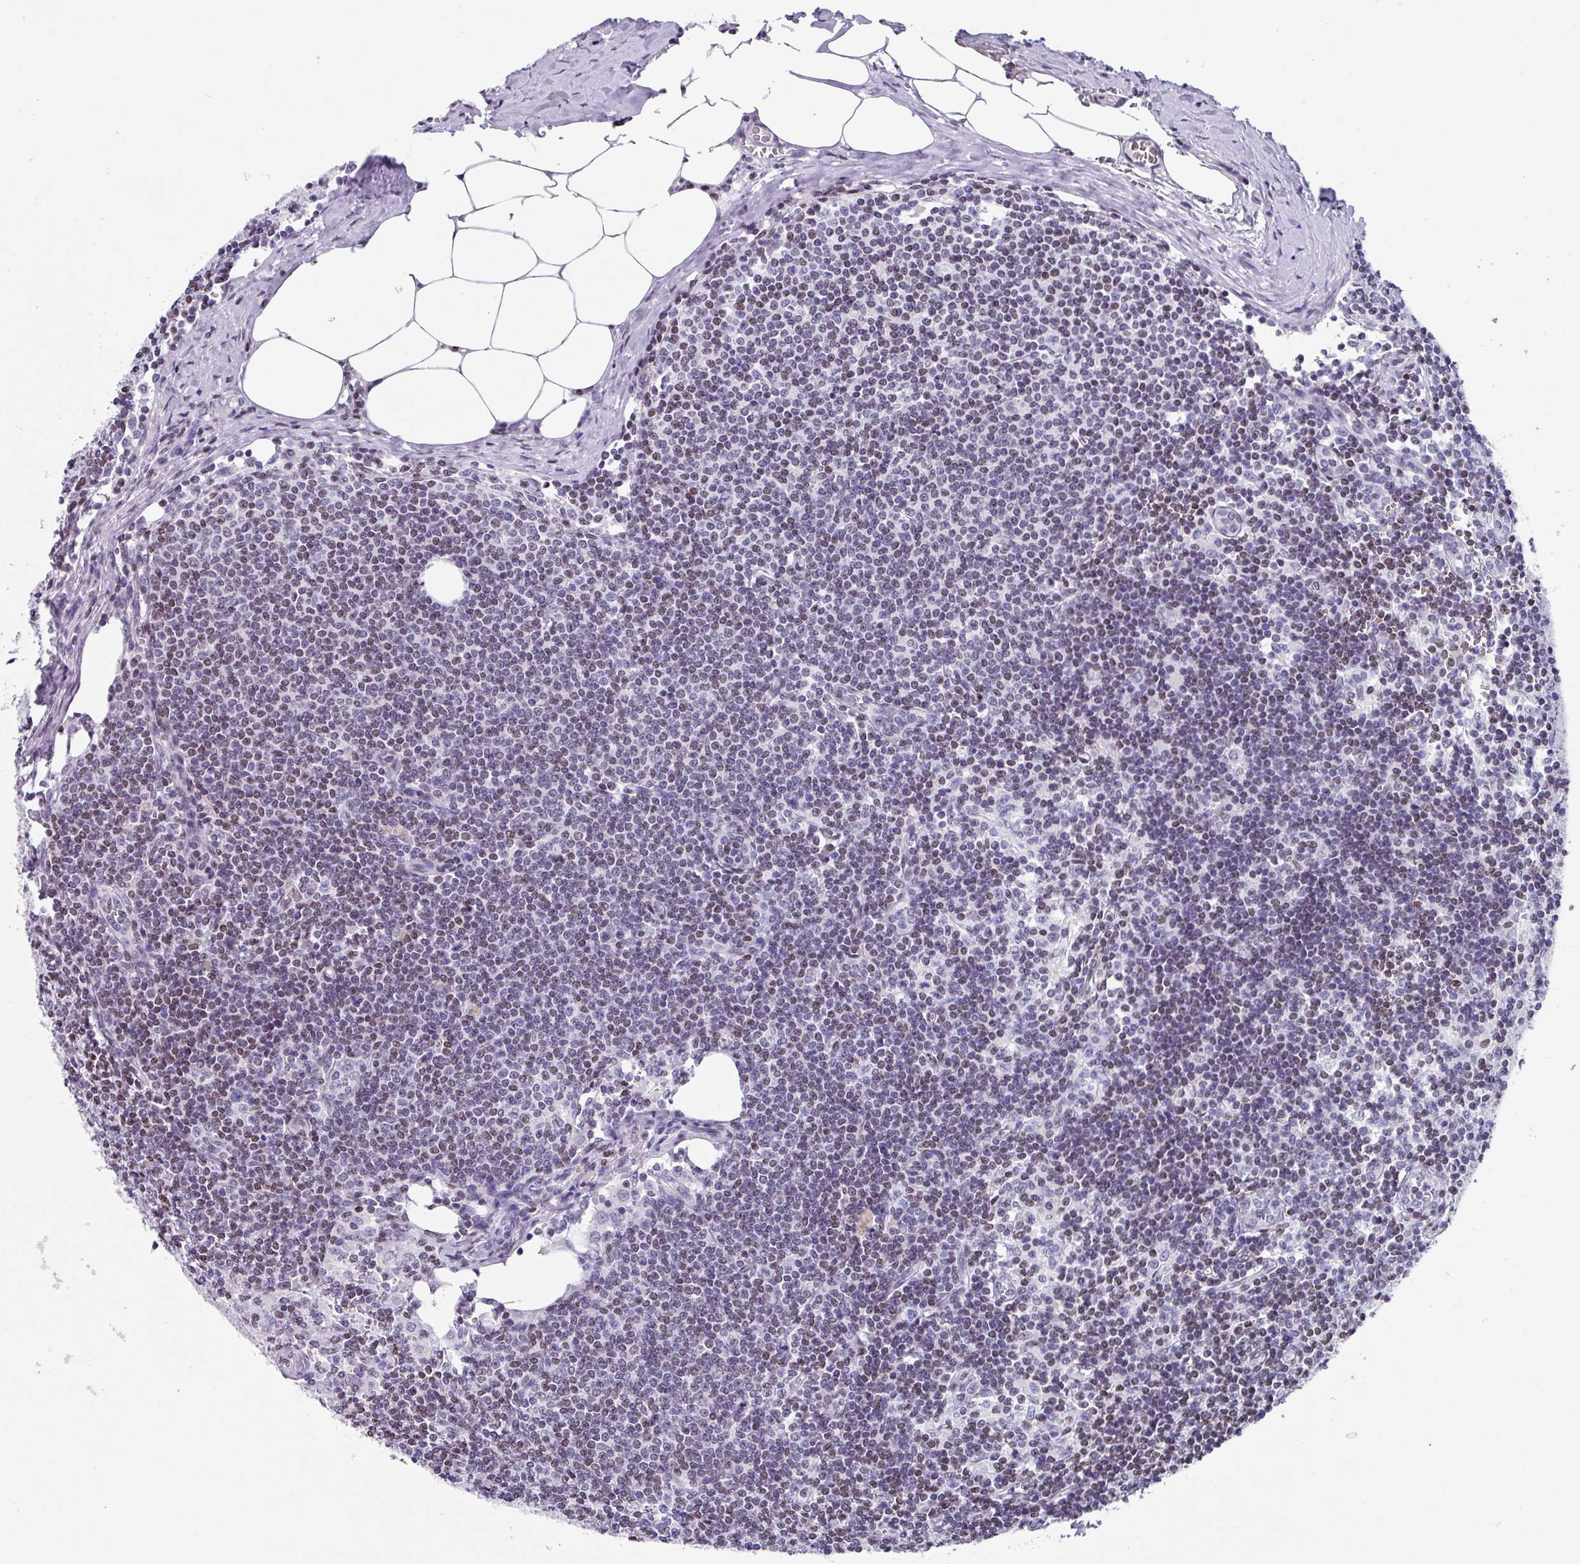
{"staining": {"intensity": "negative", "quantity": "none", "location": "none"}, "tissue": "lymph node", "cell_type": "Germinal center cells", "image_type": "normal", "snomed": [{"axis": "morphology", "description": "Normal tissue, NOS"}, {"axis": "topography", "description": "Lymph node"}], "caption": "Immunohistochemistry micrograph of unremarkable human lymph node stained for a protein (brown), which exhibits no staining in germinal center cells. The staining is performed using DAB (3,3'-diaminobenzidine) brown chromogen with nuclei counter-stained in using hematoxylin.", "gene": "TCF3", "patient": {"sex": "female", "age": 59}}